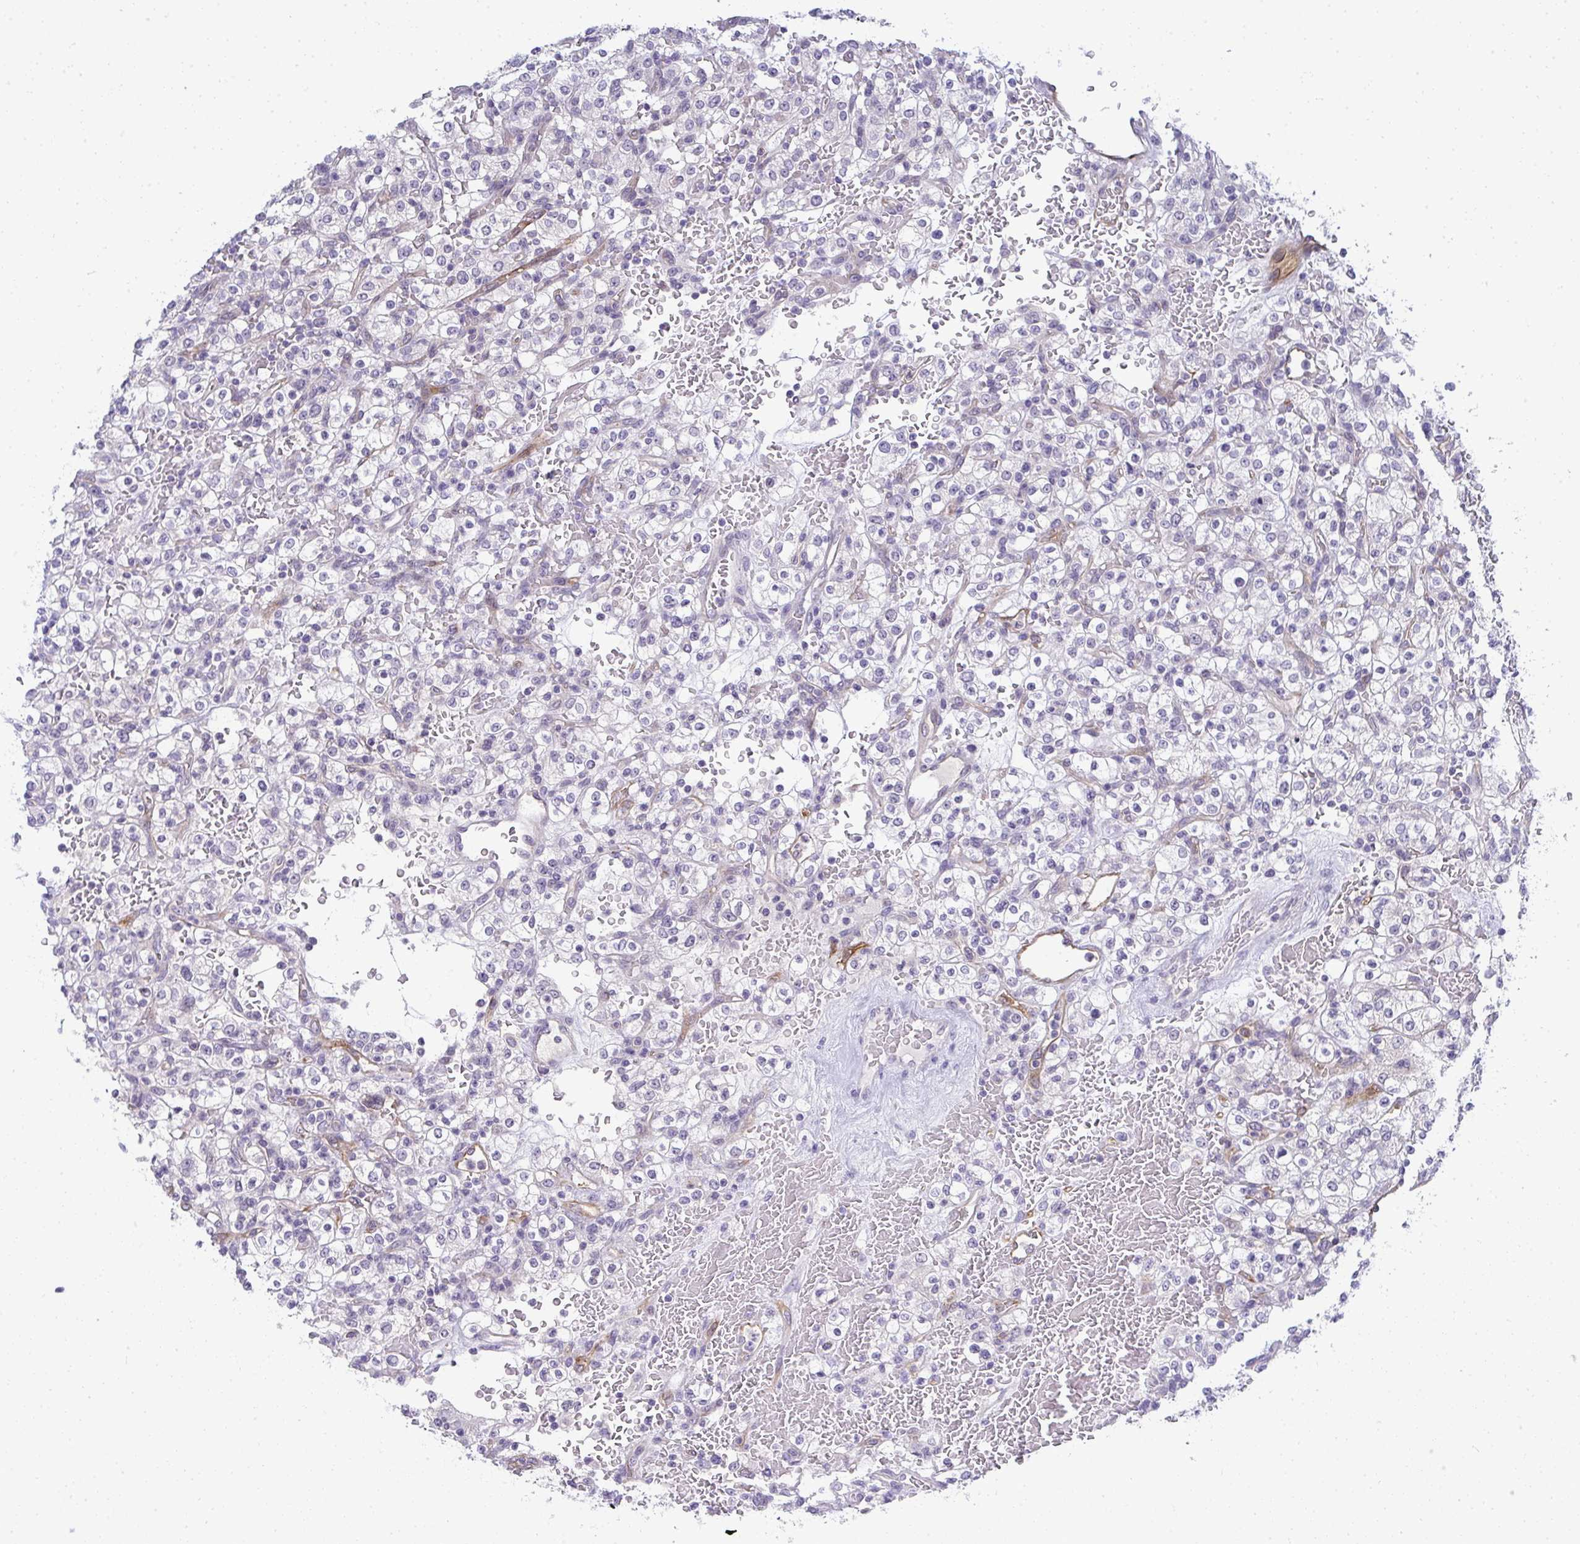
{"staining": {"intensity": "negative", "quantity": "none", "location": "none"}, "tissue": "renal cancer", "cell_type": "Tumor cells", "image_type": "cancer", "snomed": [{"axis": "morphology", "description": "Normal tissue, NOS"}, {"axis": "morphology", "description": "Adenocarcinoma, NOS"}, {"axis": "topography", "description": "Kidney"}], "caption": "Photomicrograph shows no significant protein positivity in tumor cells of renal cancer. The staining was performed using DAB (3,3'-diaminobenzidine) to visualize the protein expression in brown, while the nuclei were stained in blue with hematoxylin (Magnification: 20x).", "gene": "TMEM82", "patient": {"sex": "female", "age": 72}}